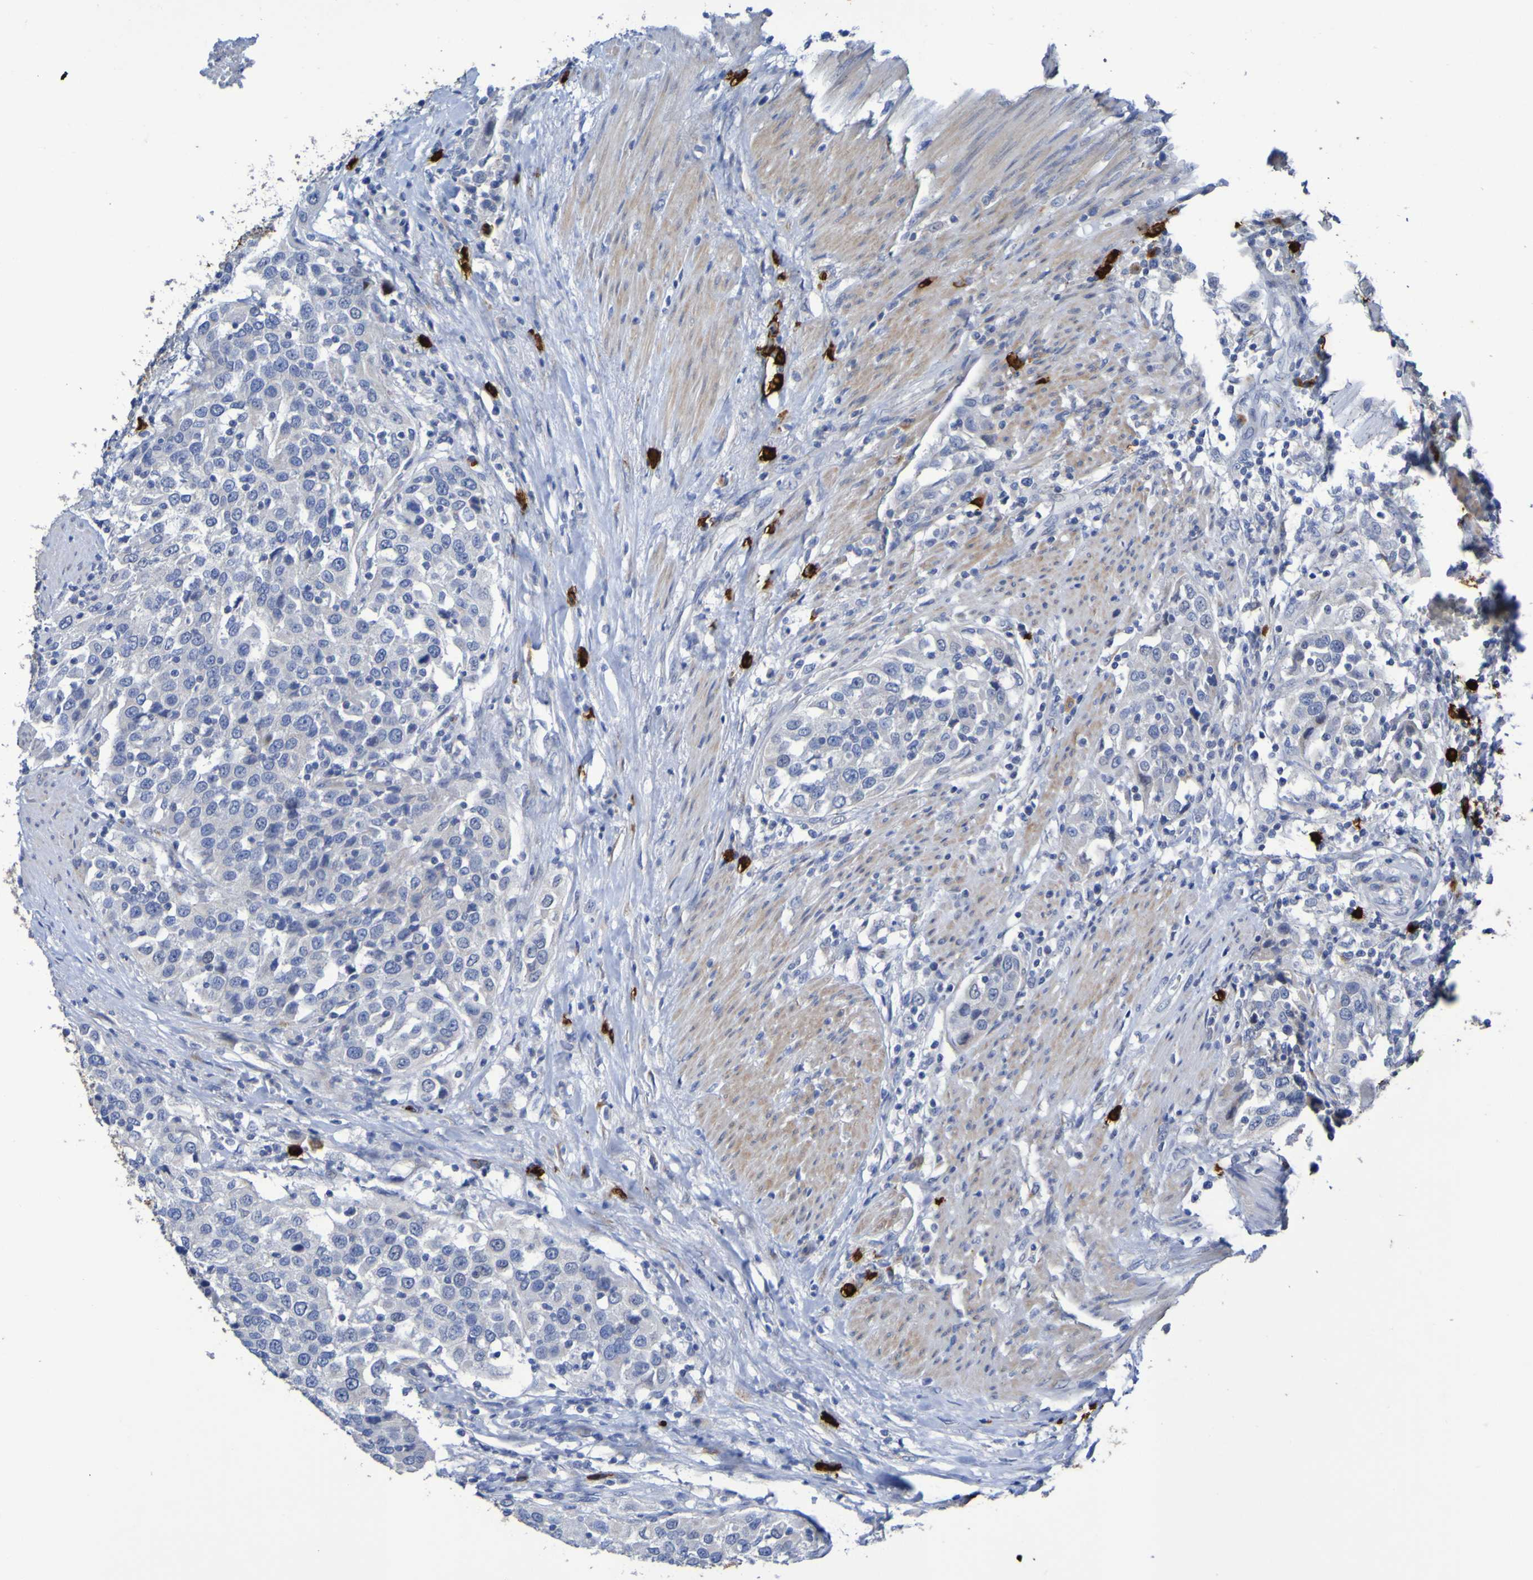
{"staining": {"intensity": "negative", "quantity": "none", "location": "none"}, "tissue": "urothelial cancer", "cell_type": "Tumor cells", "image_type": "cancer", "snomed": [{"axis": "morphology", "description": "Urothelial carcinoma, High grade"}, {"axis": "topography", "description": "Urinary bladder"}], "caption": "Human urothelial carcinoma (high-grade) stained for a protein using IHC exhibits no staining in tumor cells.", "gene": "C11orf24", "patient": {"sex": "female", "age": 80}}